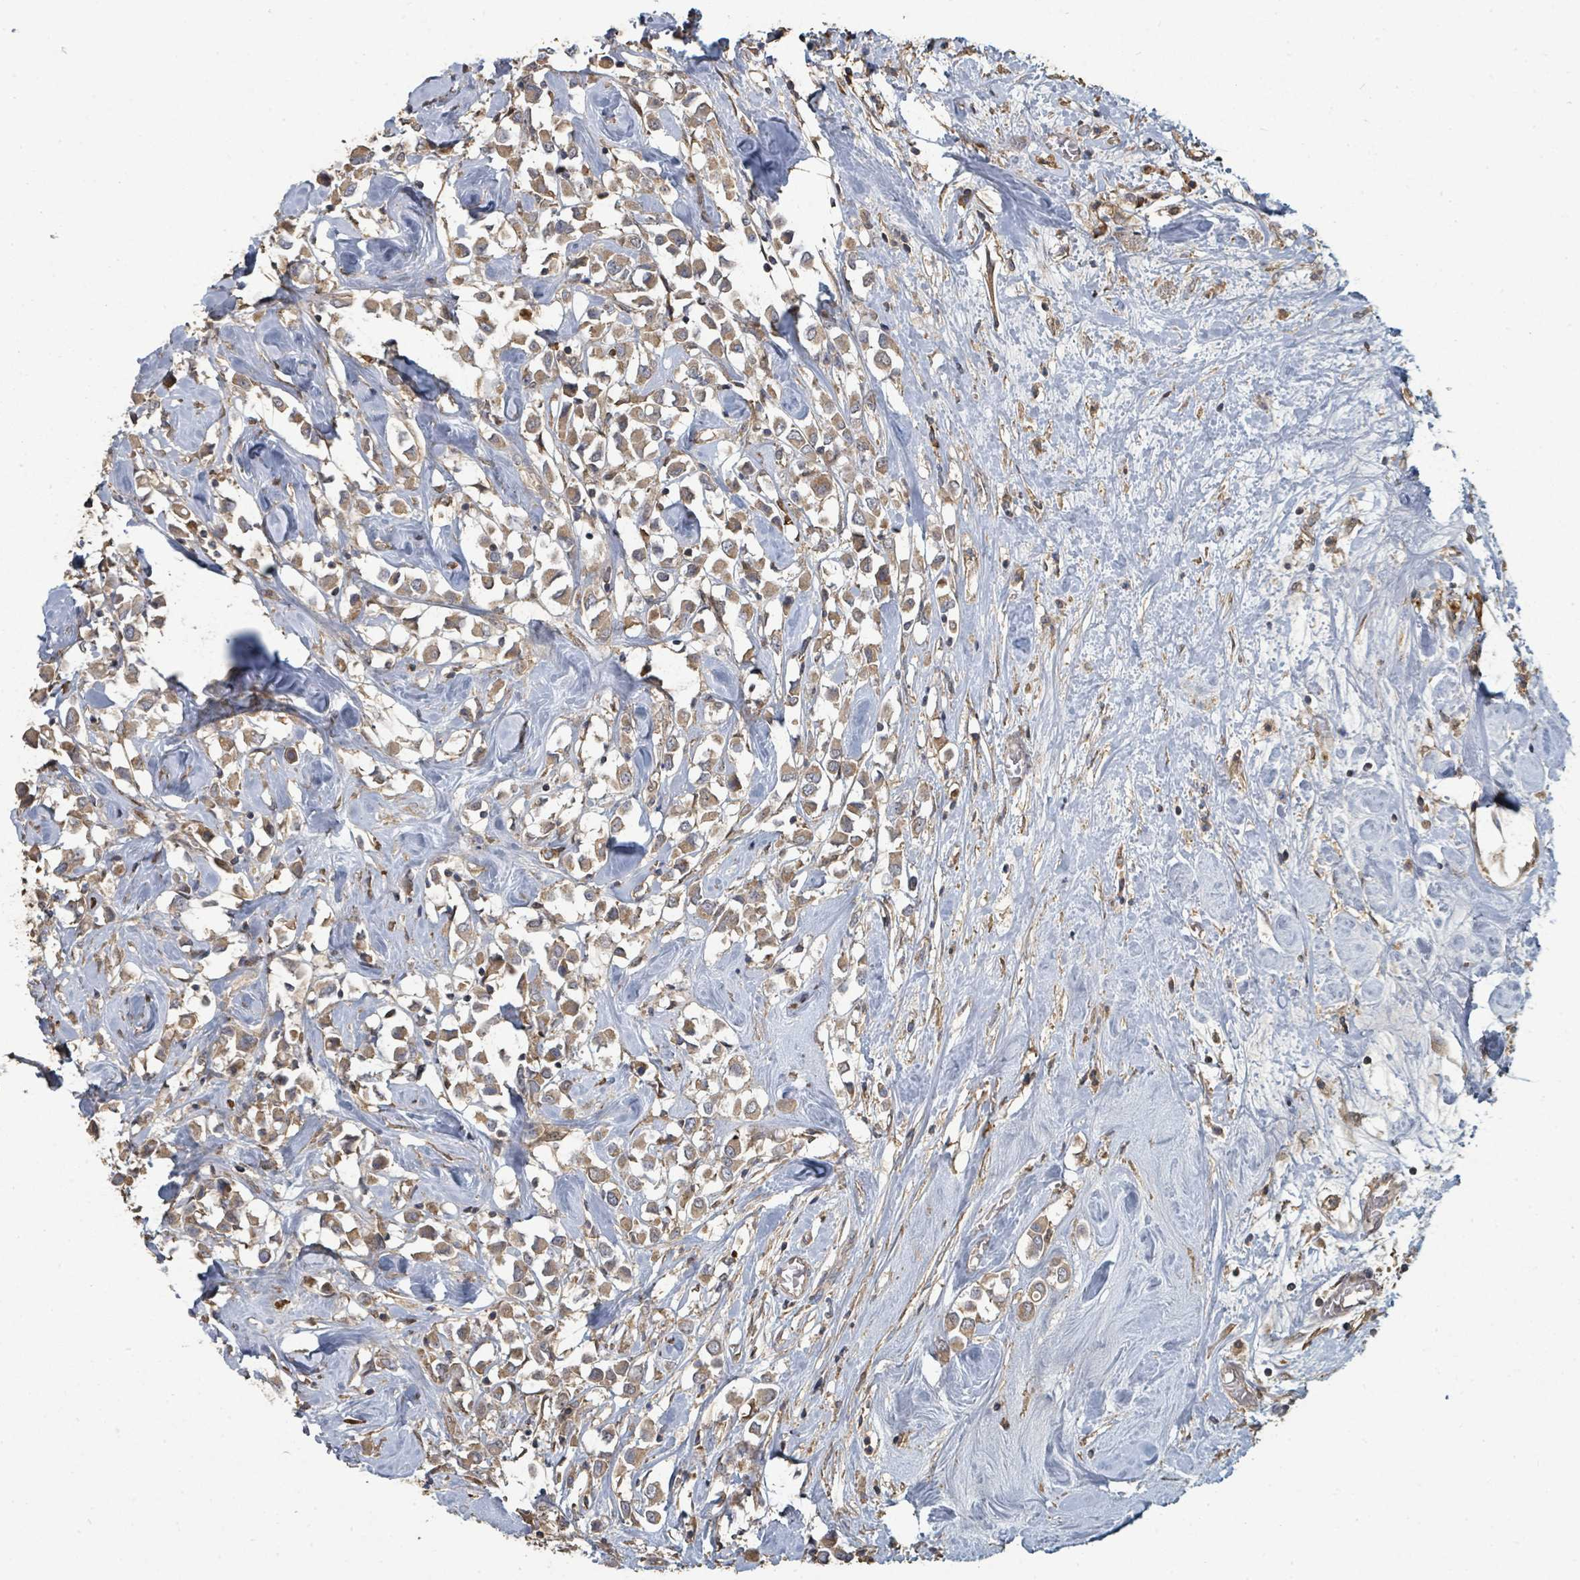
{"staining": {"intensity": "moderate", "quantity": ">75%", "location": "cytoplasmic/membranous"}, "tissue": "breast cancer", "cell_type": "Tumor cells", "image_type": "cancer", "snomed": [{"axis": "morphology", "description": "Duct carcinoma"}, {"axis": "topography", "description": "Breast"}], "caption": "Tumor cells demonstrate medium levels of moderate cytoplasmic/membranous expression in about >75% of cells in human breast cancer (infiltrating ductal carcinoma).", "gene": "WDFY1", "patient": {"sex": "female", "age": 61}}